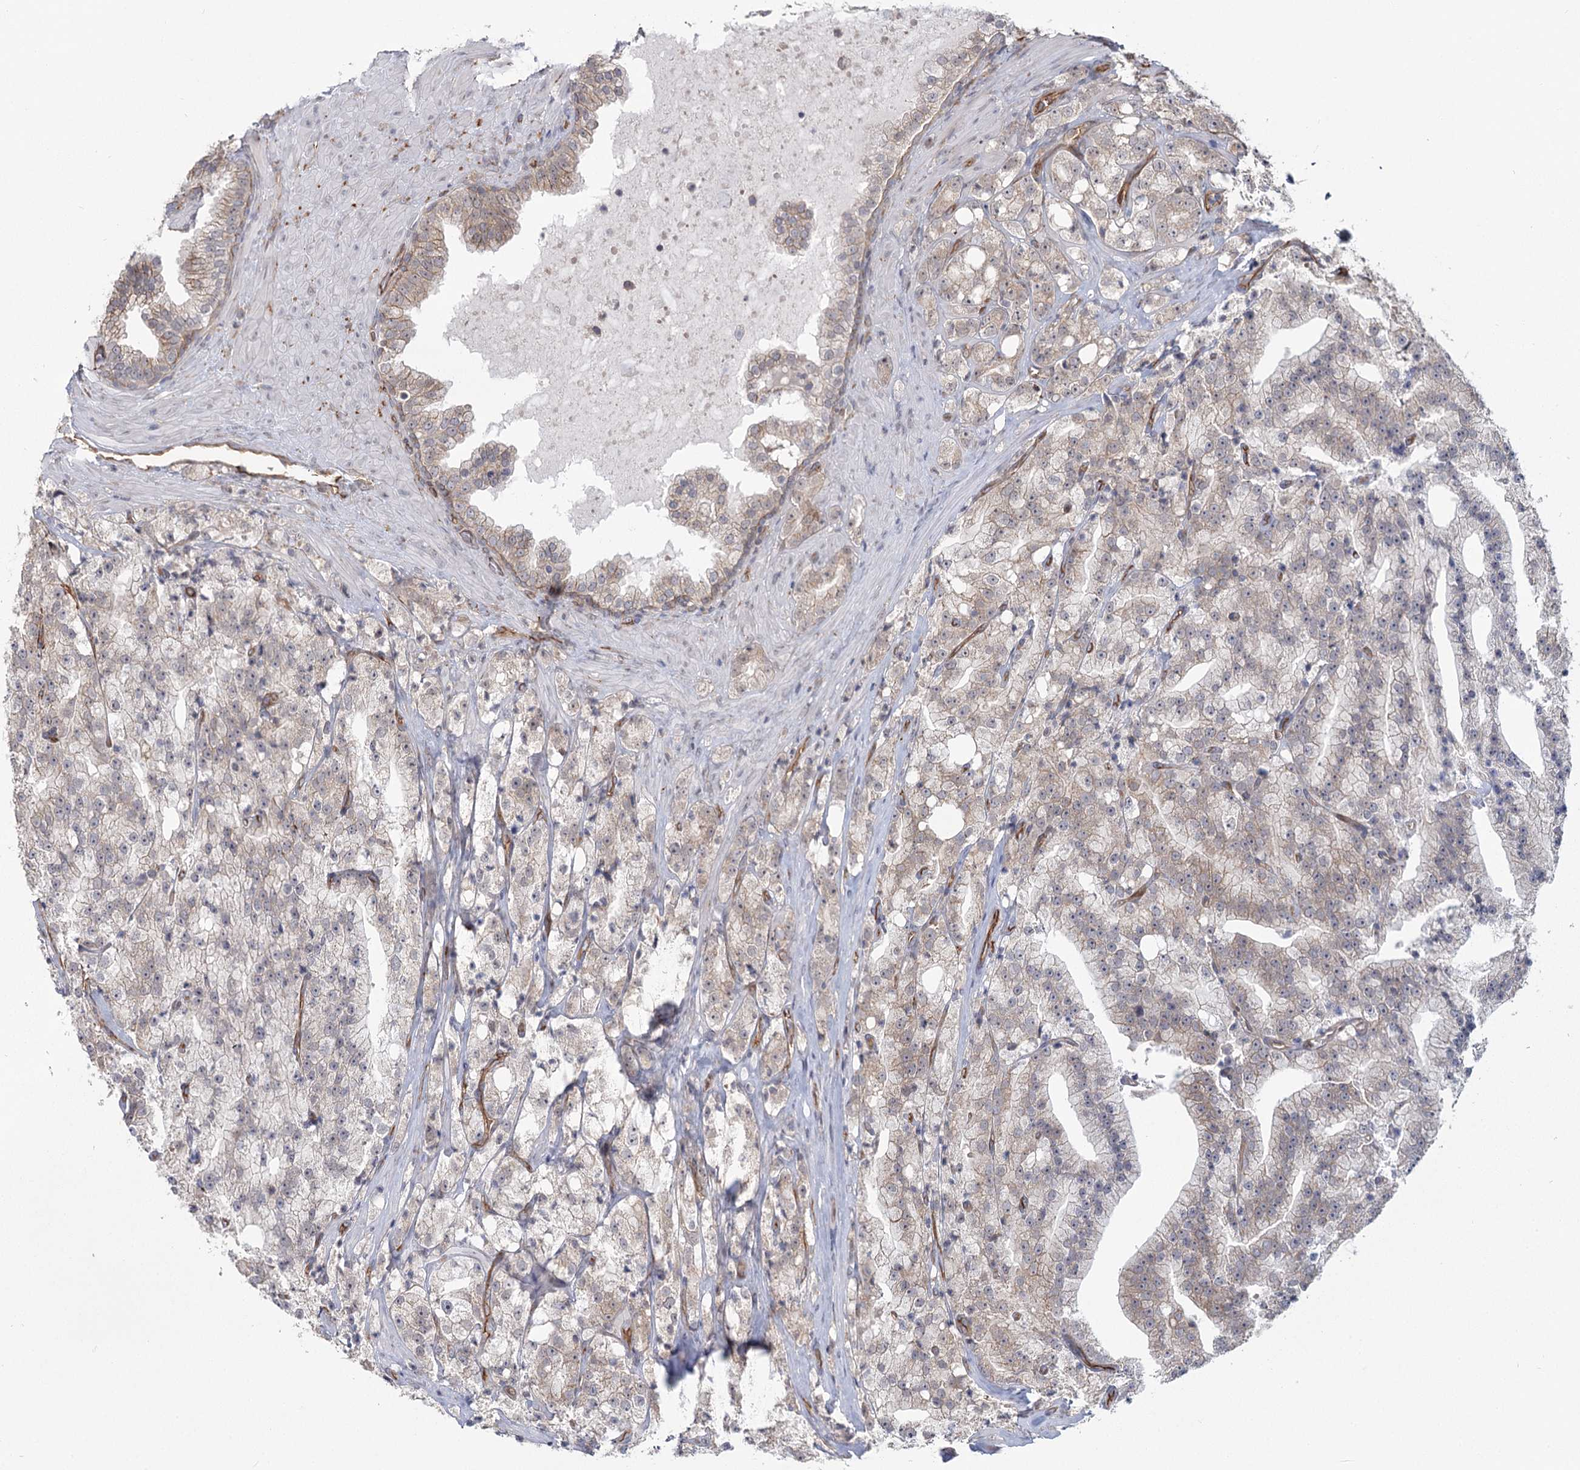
{"staining": {"intensity": "weak", "quantity": "<25%", "location": "cytoplasmic/membranous"}, "tissue": "prostate cancer", "cell_type": "Tumor cells", "image_type": "cancer", "snomed": [{"axis": "morphology", "description": "Adenocarcinoma, High grade"}, {"axis": "topography", "description": "Prostate"}], "caption": "This is an immunohistochemistry (IHC) micrograph of human prostate cancer. There is no expression in tumor cells.", "gene": "RPP14", "patient": {"sex": "male", "age": 64}}